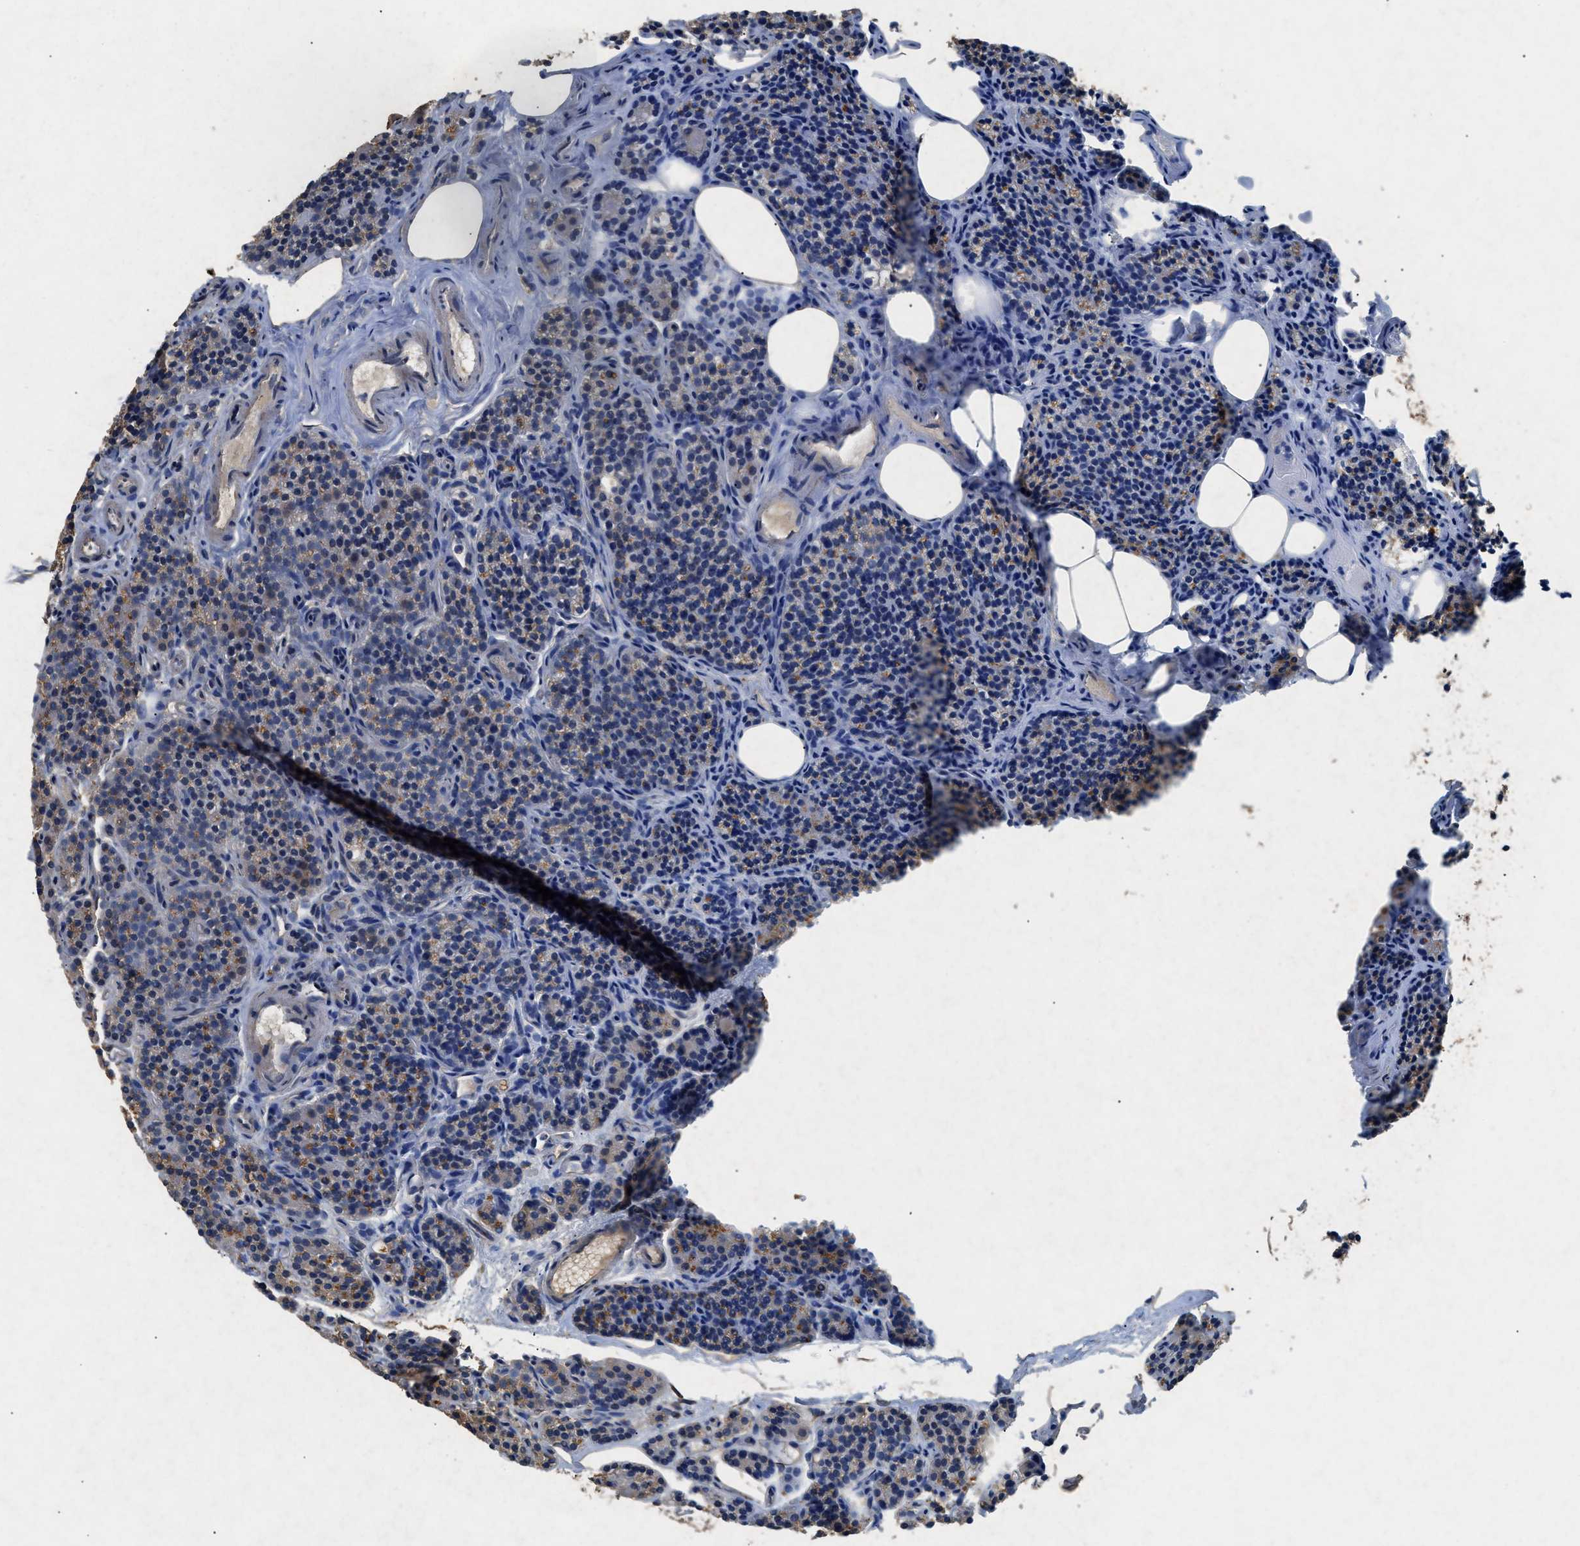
{"staining": {"intensity": "moderate", "quantity": "25%-75%", "location": "cytoplasmic/membranous"}, "tissue": "parathyroid gland", "cell_type": "Glandular cells", "image_type": "normal", "snomed": [{"axis": "morphology", "description": "Normal tissue, NOS"}, {"axis": "morphology", "description": "Adenoma, NOS"}, {"axis": "topography", "description": "Parathyroid gland"}], "caption": "About 25%-75% of glandular cells in unremarkable human parathyroid gland exhibit moderate cytoplasmic/membranous protein staining as visualized by brown immunohistochemical staining.", "gene": "CDK15", "patient": {"sex": "female", "age": 74}}